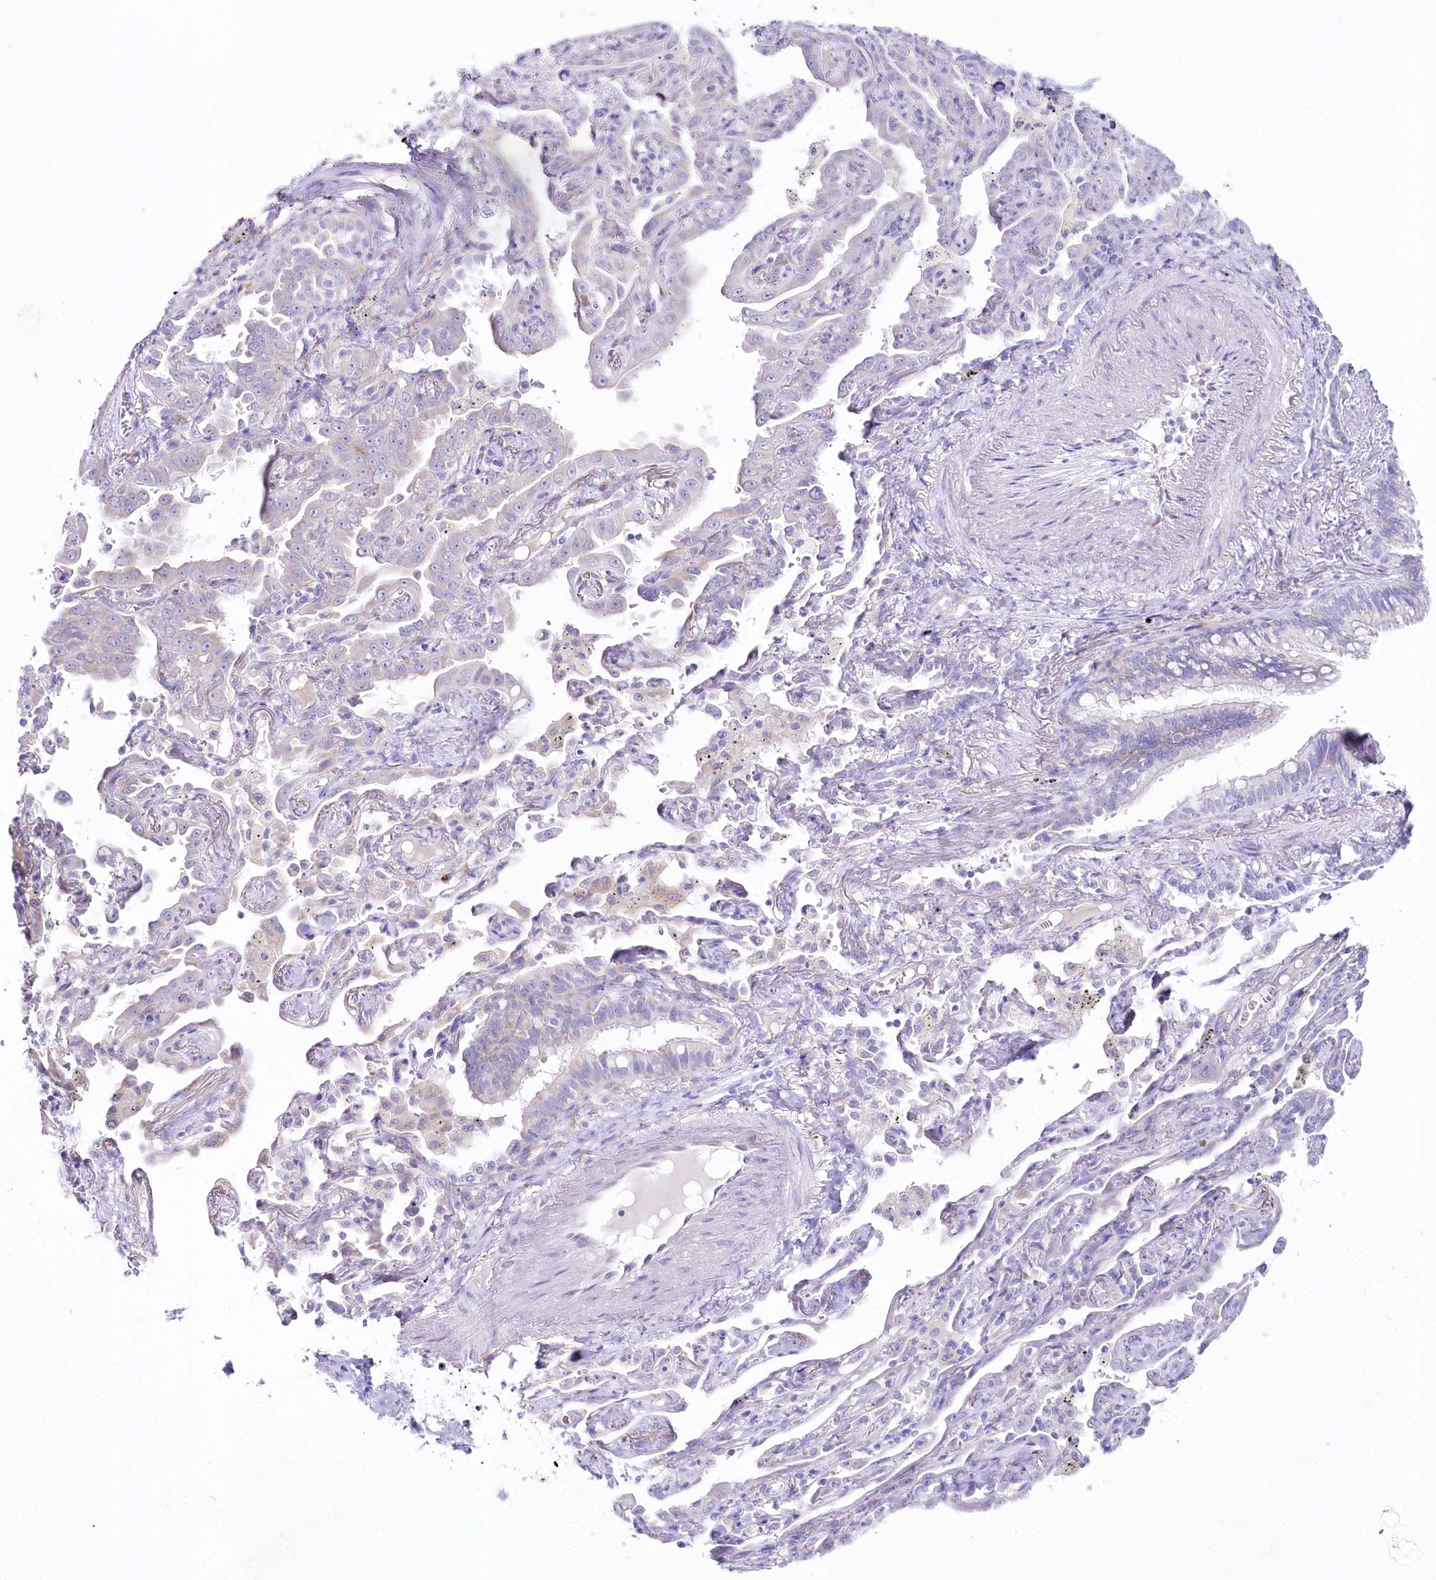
{"staining": {"intensity": "negative", "quantity": "none", "location": "none"}, "tissue": "lung cancer", "cell_type": "Tumor cells", "image_type": "cancer", "snomed": [{"axis": "morphology", "description": "Adenocarcinoma, NOS"}, {"axis": "topography", "description": "Lung"}], "caption": "Image shows no significant protein staining in tumor cells of adenocarcinoma (lung). Nuclei are stained in blue.", "gene": "CSN3", "patient": {"sex": "male", "age": 67}}